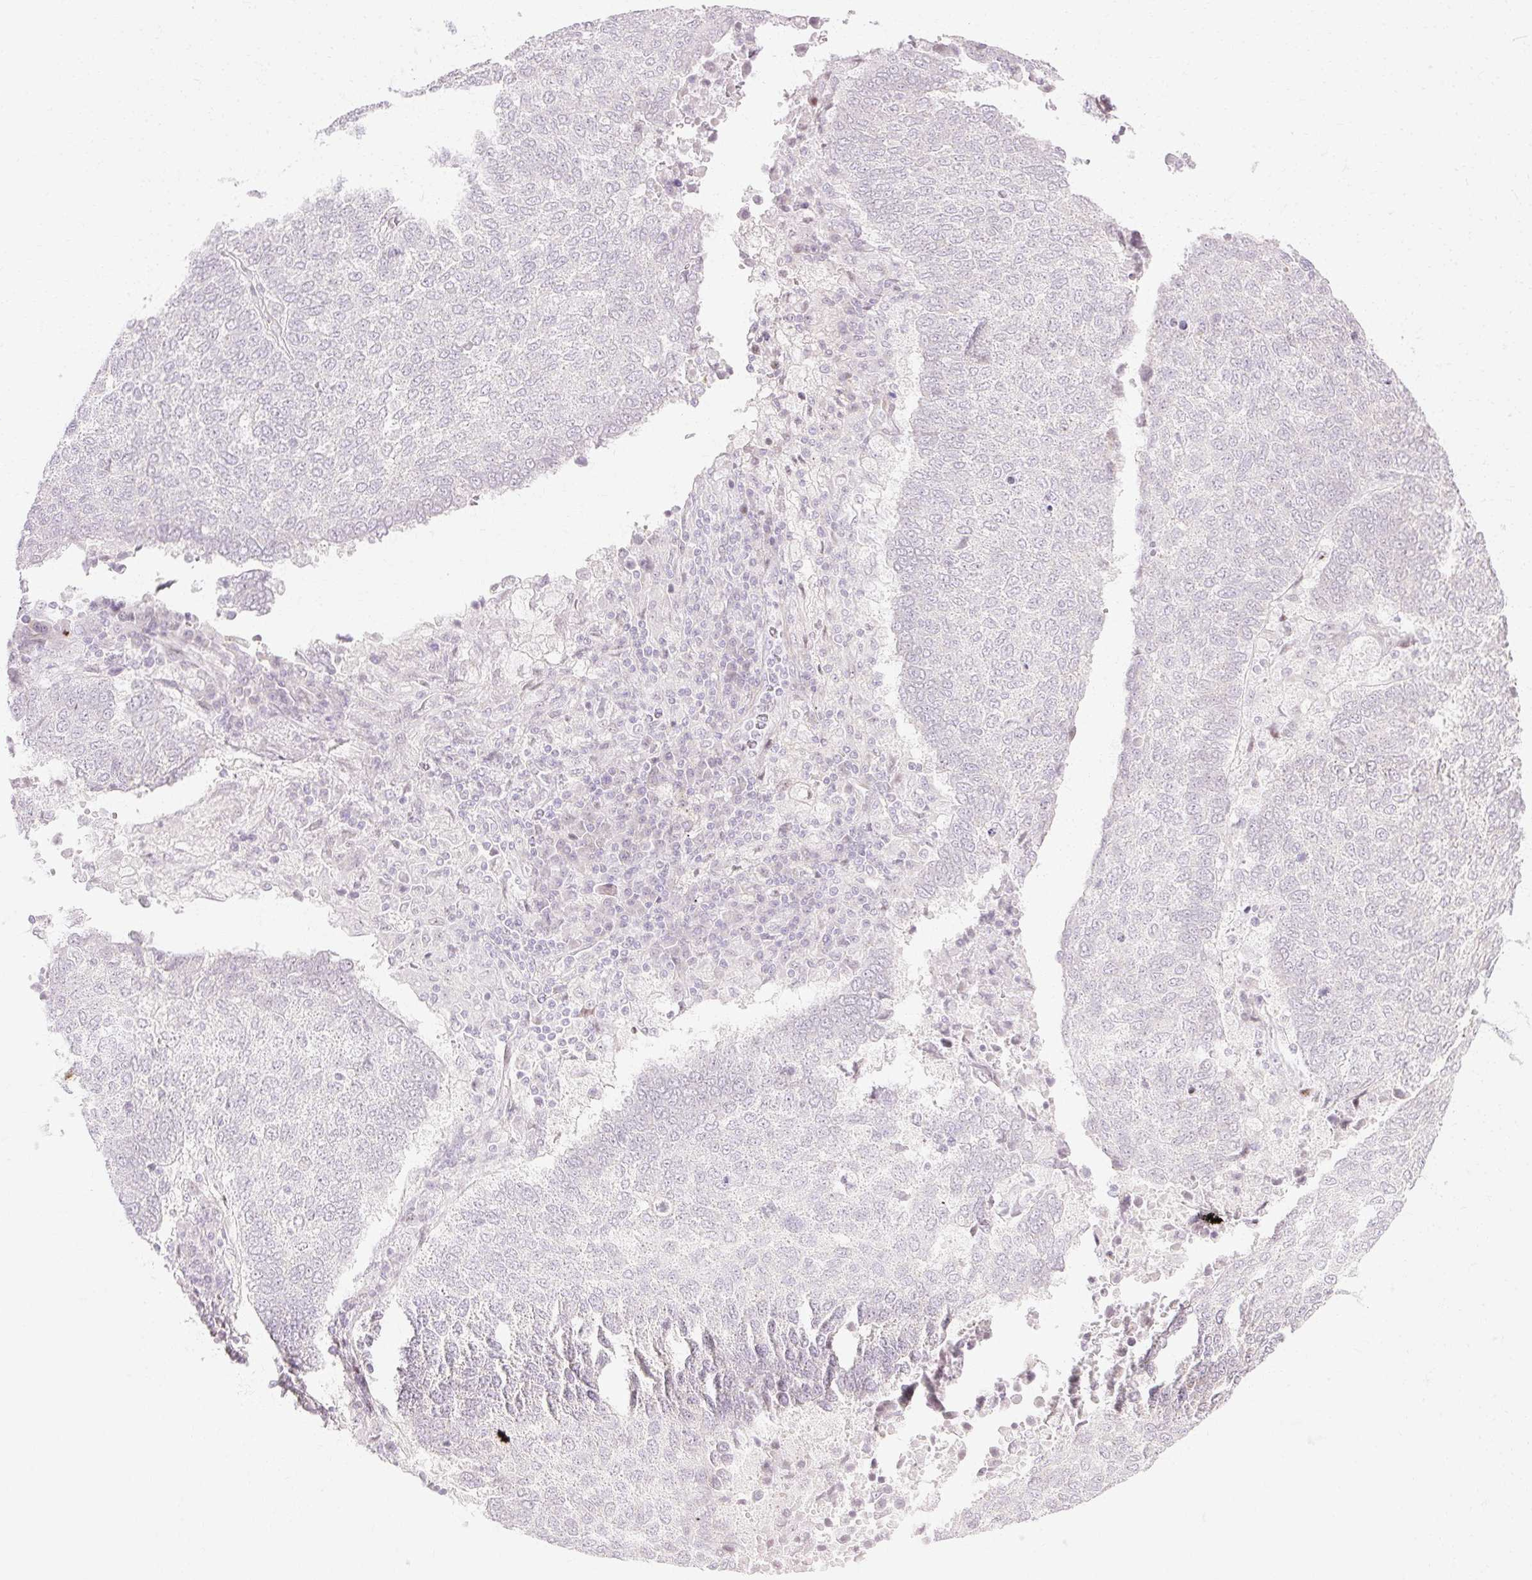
{"staining": {"intensity": "negative", "quantity": "none", "location": "none"}, "tissue": "lung cancer", "cell_type": "Tumor cells", "image_type": "cancer", "snomed": [{"axis": "morphology", "description": "Squamous cell carcinoma, NOS"}, {"axis": "topography", "description": "Lung"}], "caption": "There is no significant staining in tumor cells of squamous cell carcinoma (lung).", "gene": "C3orf49", "patient": {"sex": "male", "age": 73}}